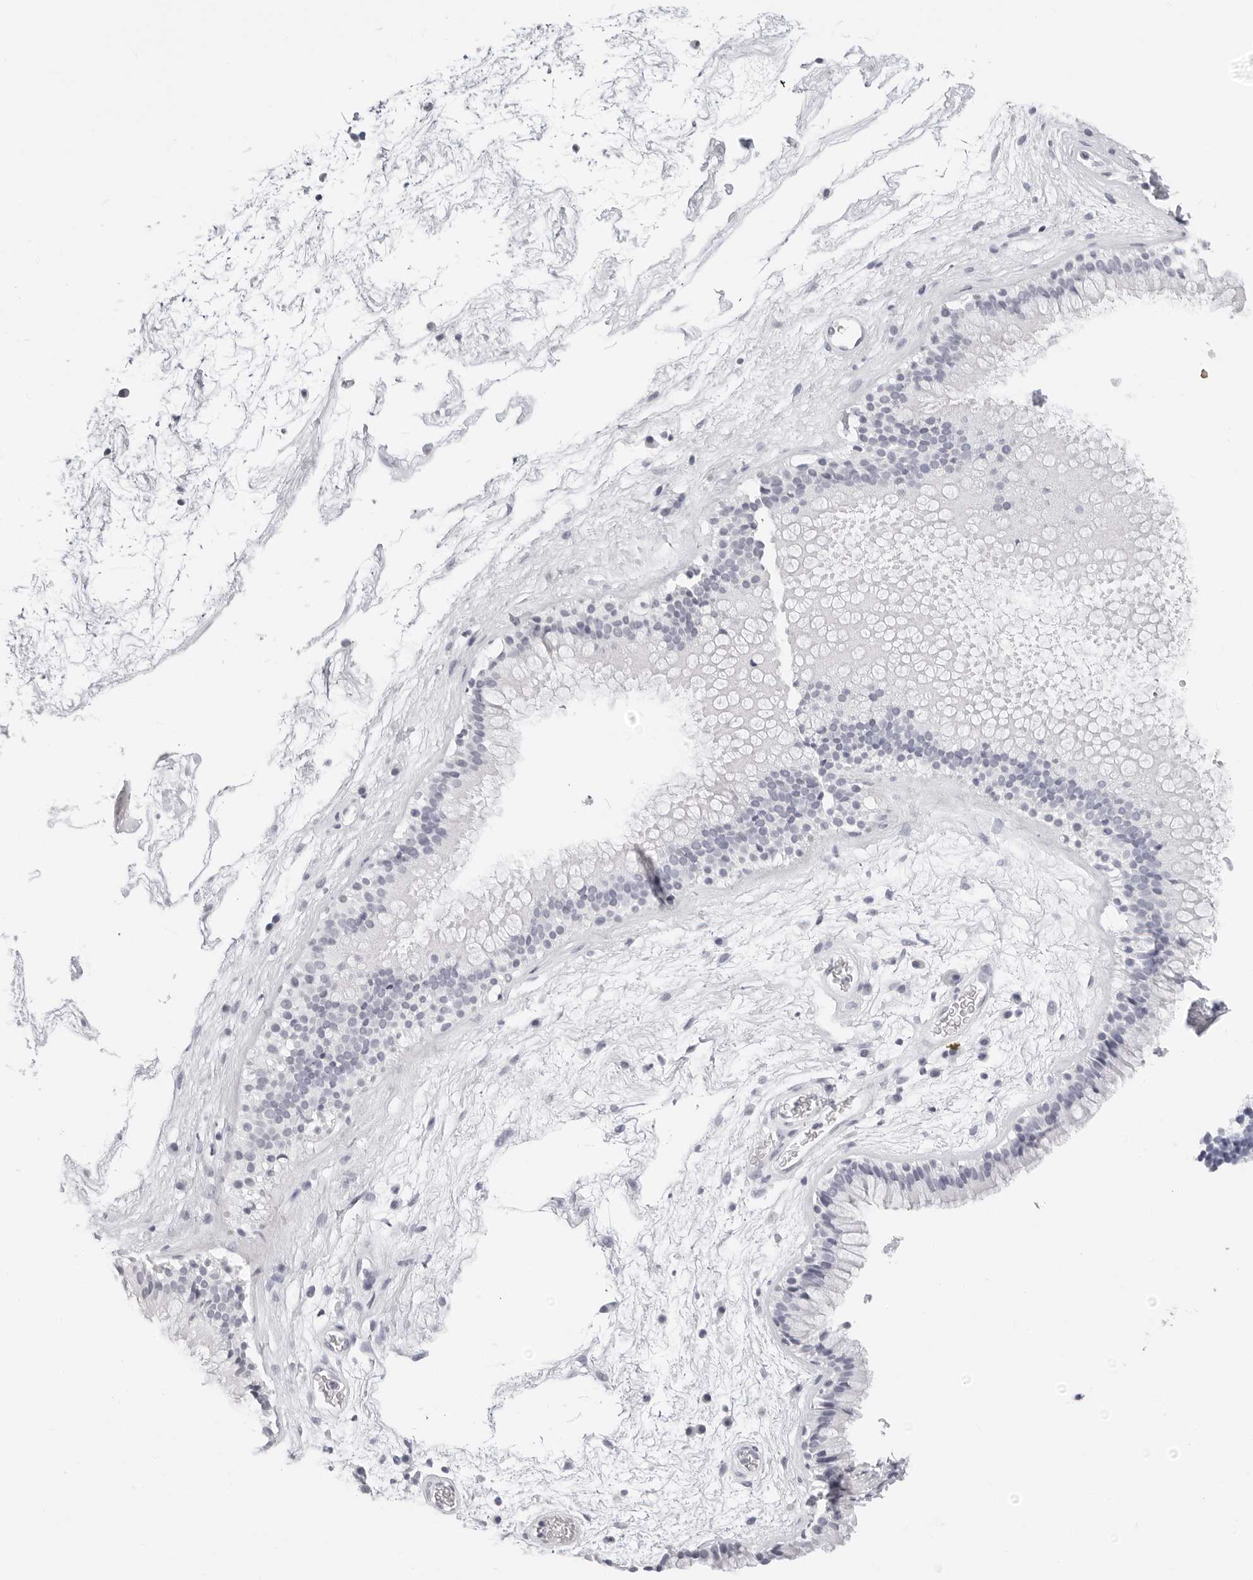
{"staining": {"intensity": "negative", "quantity": "none", "location": "none"}, "tissue": "nasopharynx", "cell_type": "Respiratory epithelial cells", "image_type": "normal", "snomed": [{"axis": "morphology", "description": "Normal tissue, NOS"}, {"axis": "morphology", "description": "Inflammation, NOS"}, {"axis": "topography", "description": "Nasopharynx"}], "caption": "Respiratory epithelial cells show no significant protein staining in benign nasopharynx.", "gene": "AGMAT", "patient": {"sex": "male", "age": 48}}